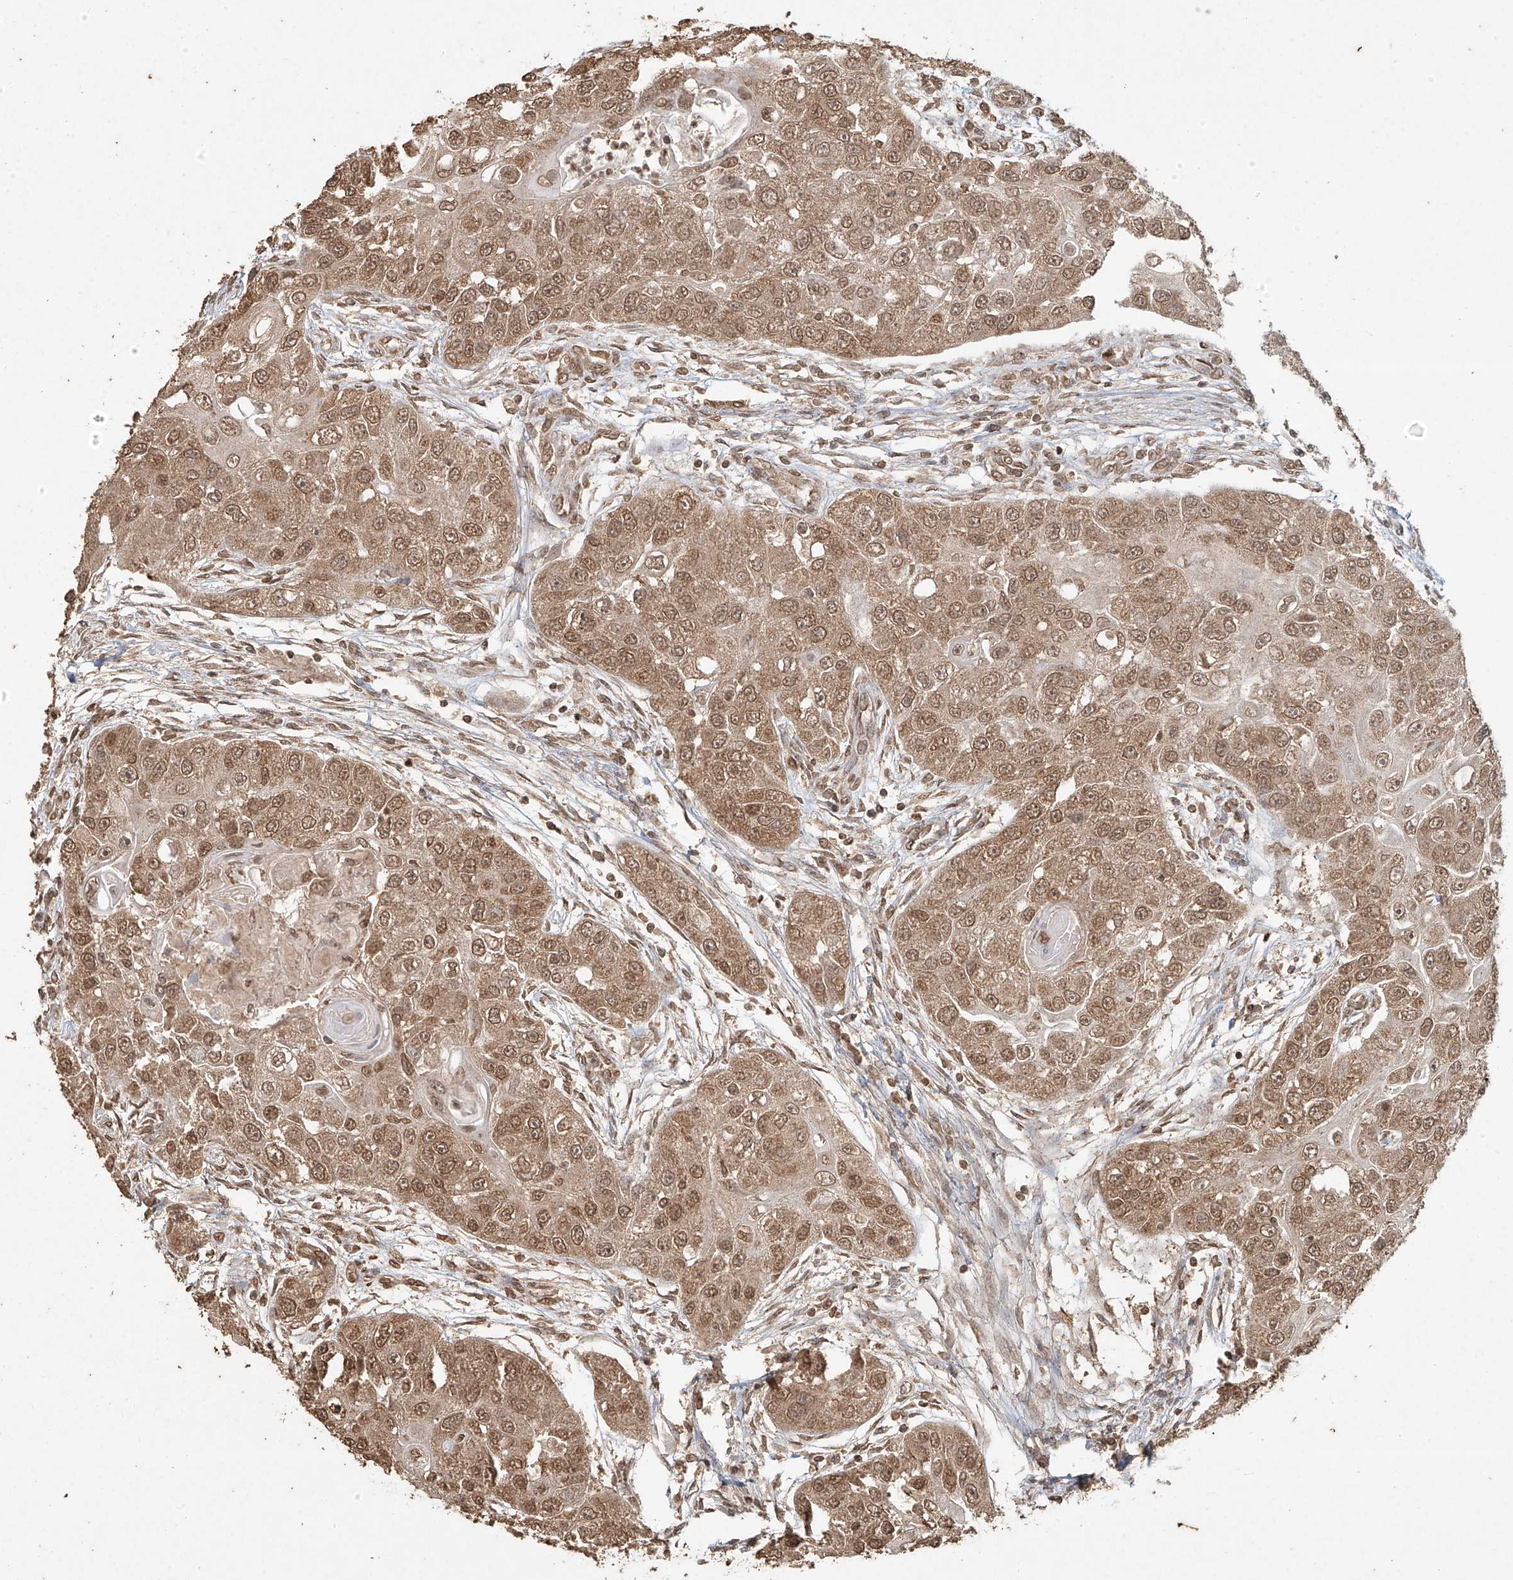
{"staining": {"intensity": "moderate", "quantity": ">75%", "location": "cytoplasmic/membranous,nuclear"}, "tissue": "head and neck cancer", "cell_type": "Tumor cells", "image_type": "cancer", "snomed": [{"axis": "morphology", "description": "Normal tissue, NOS"}, {"axis": "morphology", "description": "Squamous cell carcinoma, NOS"}, {"axis": "topography", "description": "Skeletal muscle"}, {"axis": "topography", "description": "Head-Neck"}], "caption": "Brown immunohistochemical staining in human head and neck squamous cell carcinoma exhibits moderate cytoplasmic/membranous and nuclear staining in approximately >75% of tumor cells.", "gene": "TIGAR", "patient": {"sex": "male", "age": 51}}